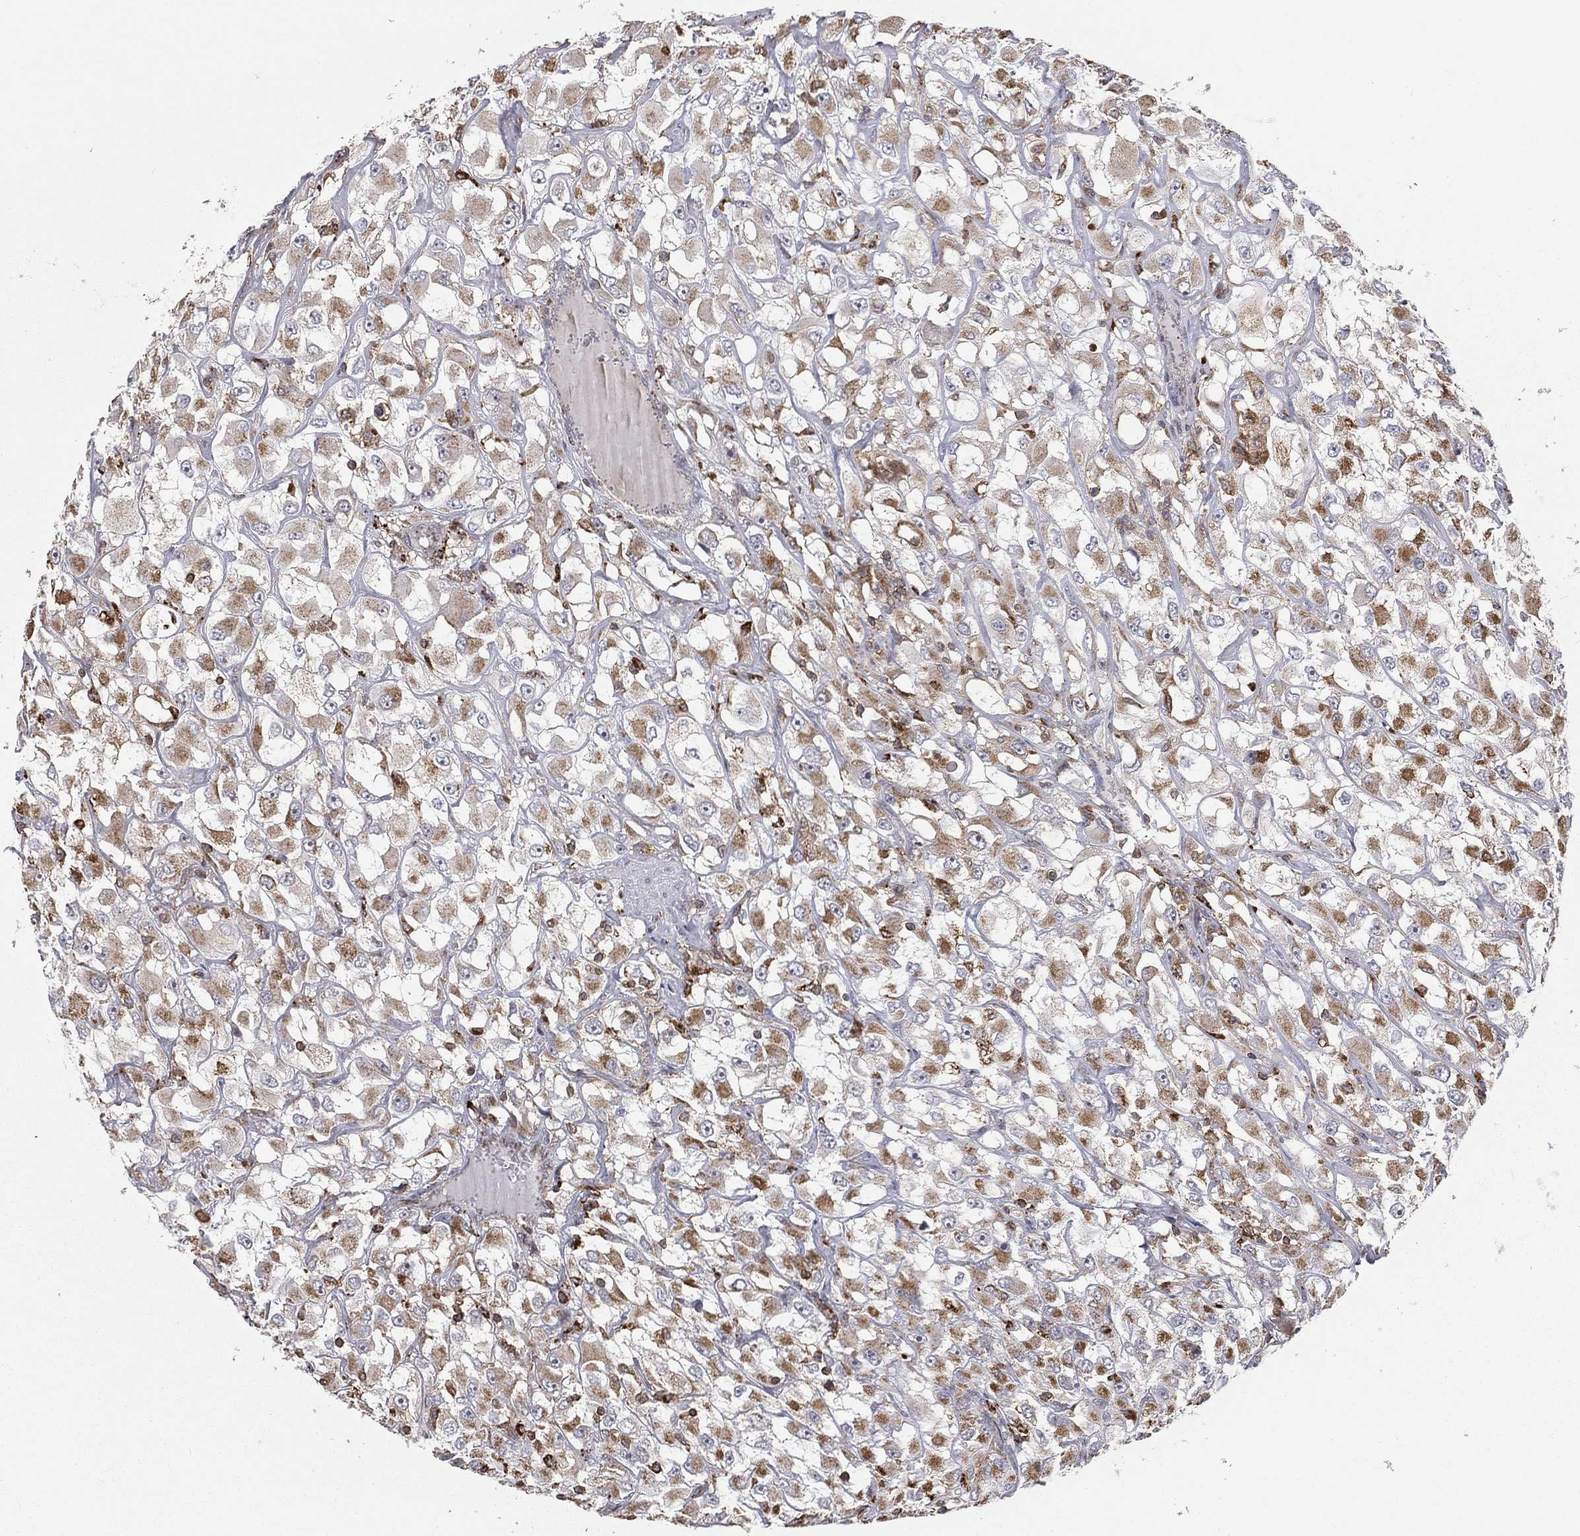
{"staining": {"intensity": "moderate", "quantity": "25%-75%", "location": "cytoplasmic/membranous"}, "tissue": "renal cancer", "cell_type": "Tumor cells", "image_type": "cancer", "snomed": [{"axis": "morphology", "description": "Adenocarcinoma, NOS"}, {"axis": "topography", "description": "Kidney"}], "caption": "Immunohistochemistry (IHC) staining of renal adenocarcinoma, which reveals medium levels of moderate cytoplasmic/membranous staining in approximately 25%-75% of tumor cells indicating moderate cytoplasmic/membranous protein staining. The staining was performed using DAB (3,3'-diaminobenzidine) (brown) for protein detection and nuclei were counterstained in hematoxylin (blue).", "gene": "RIN3", "patient": {"sex": "female", "age": 52}}